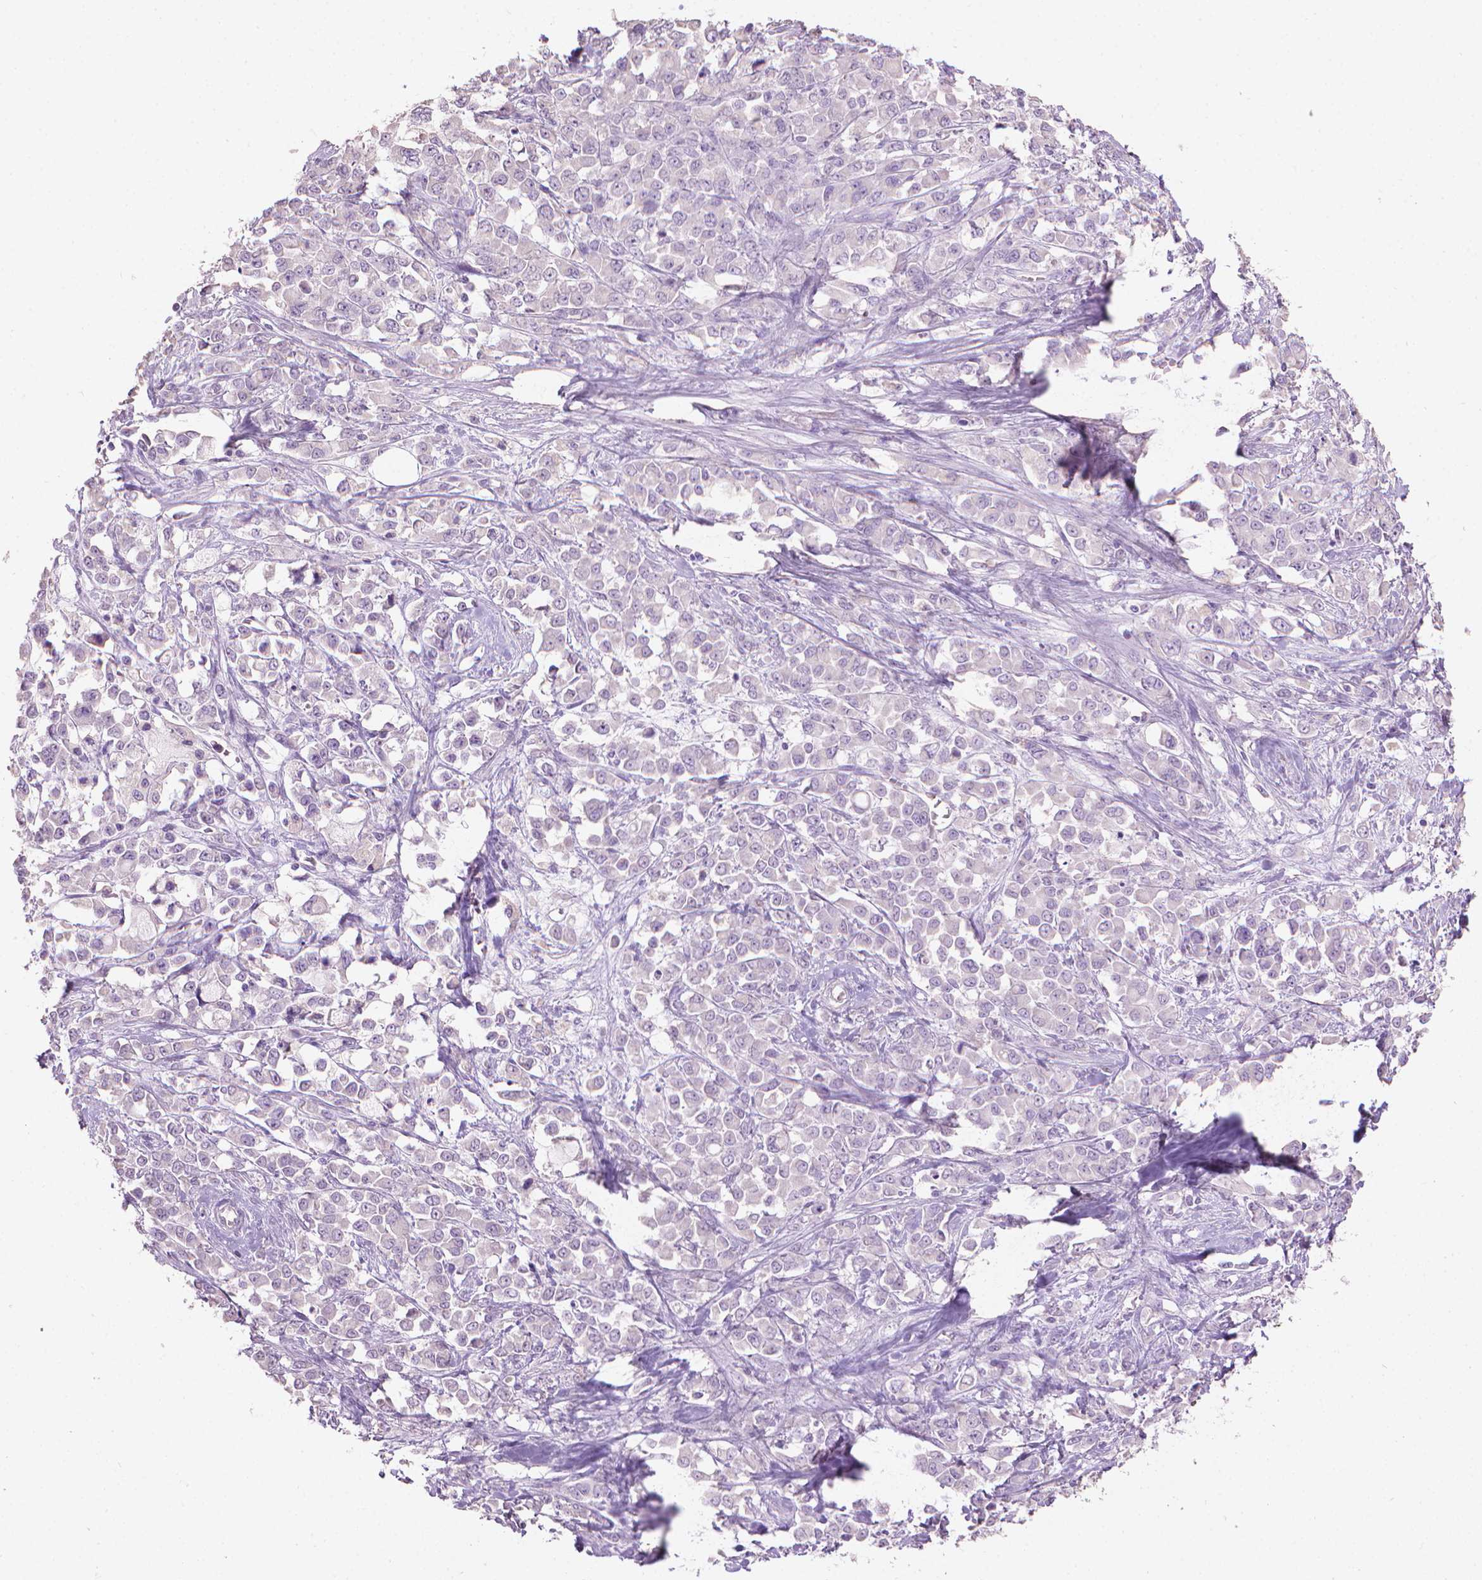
{"staining": {"intensity": "negative", "quantity": "none", "location": "none"}, "tissue": "stomach cancer", "cell_type": "Tumor cells", "image_type": "cancer", "snomed": [{"axis": "morphology", "description": "Adenocarcinoma, NOS"}, {"axis": "topography", "description": "Stomach"}], "caption": "High power microscopy photomicrograph of an IHC photomicrograph of stomach adenocarcinoma, revealing no significant staining in tumor cells.", "gene": "MLANA", "patient": {"sex": "female", "age": 76}}